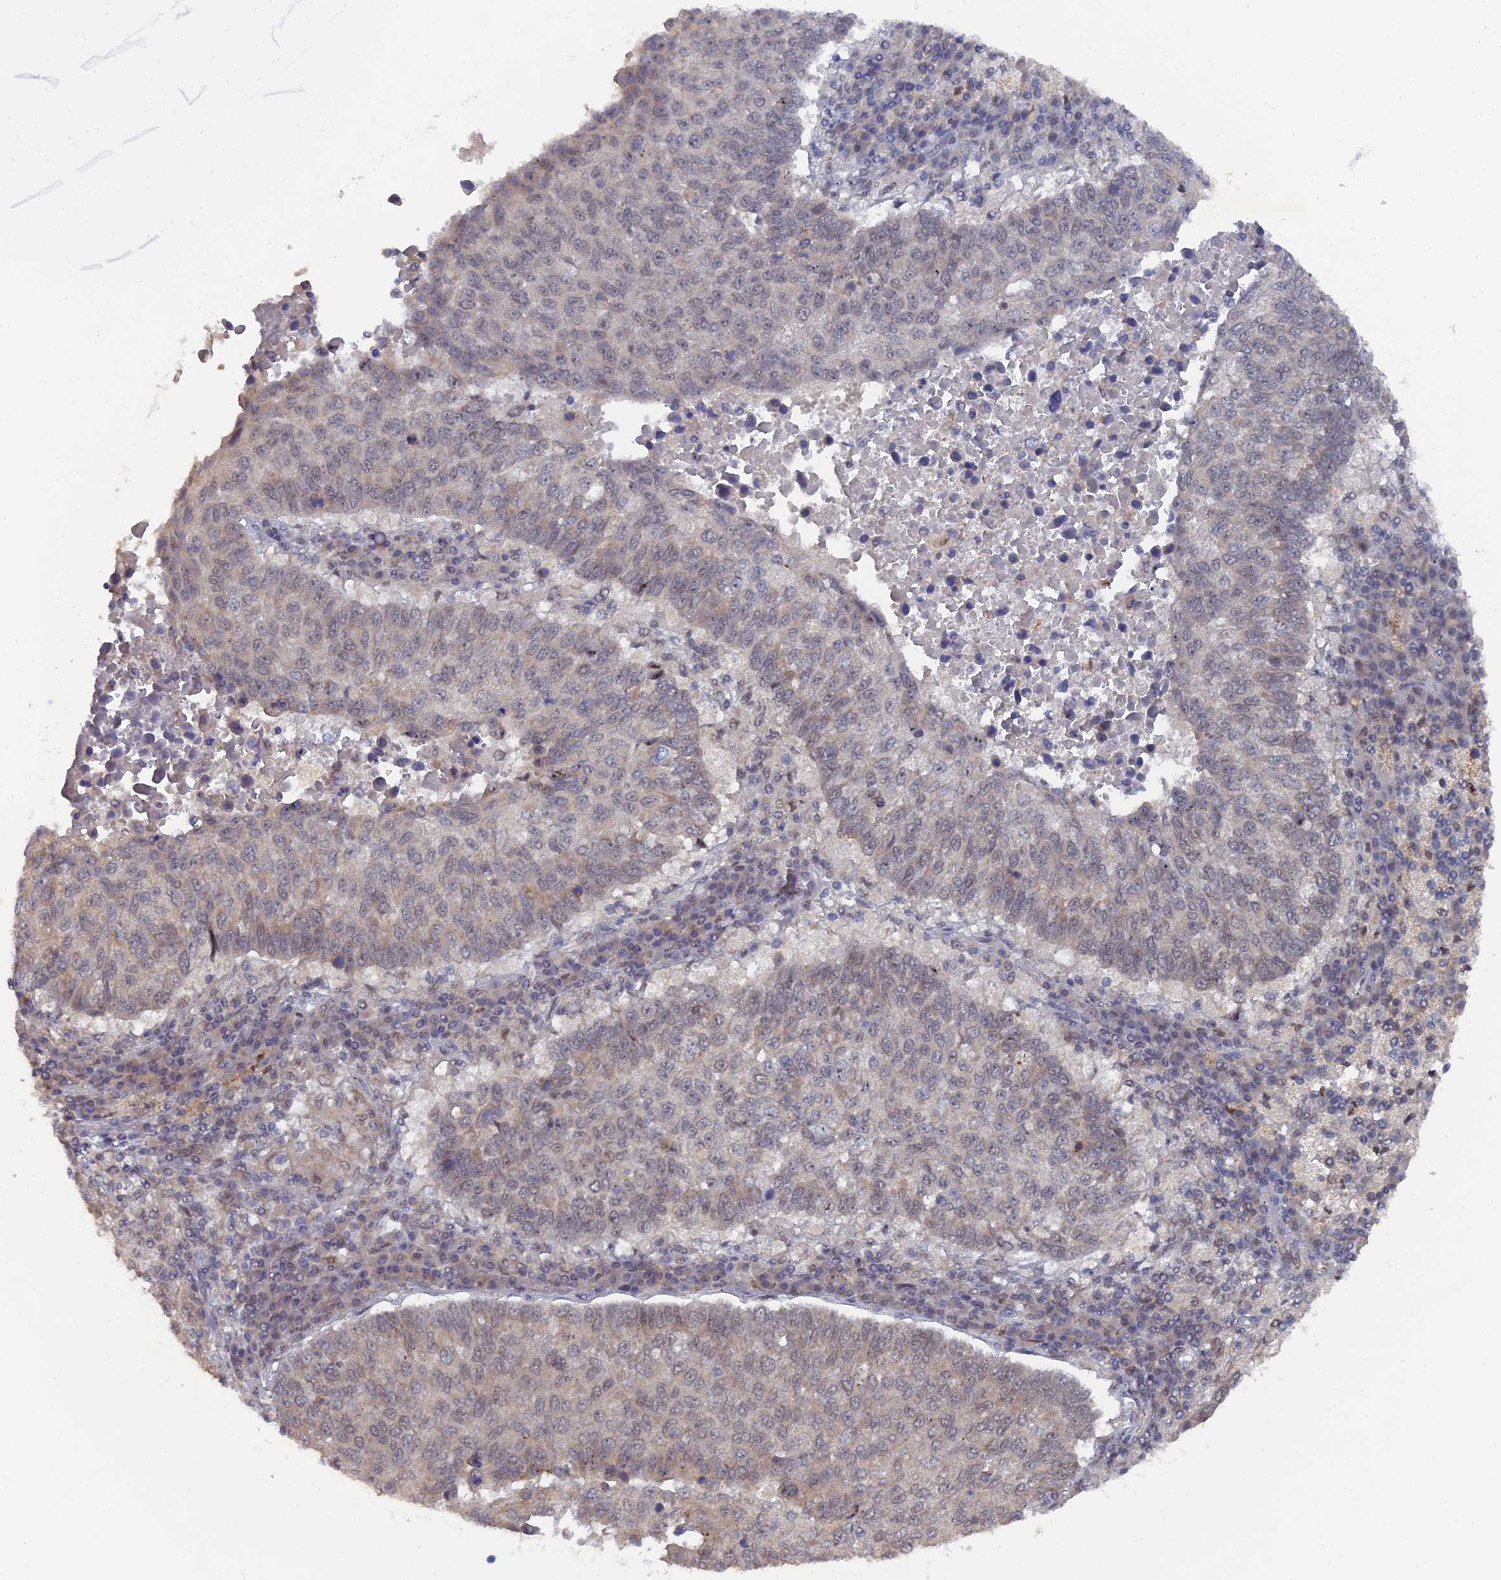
{"staining": {"intensity": "negative", "quantity": "none", "location": "none"}, "tissue": "lung cancer", "cell_type": "Tumor cells", "image_type": "cancer", "snomed": [{"axis": "morphology", "description": "Squamous cell carcinoma, NOS"}, {"axis": "topography", "description": "Lung"}], "caption": "The IHC histopathology image has no significant expression in tumor cells of lung cancer tissue.", "gene": "MIGA2", "patient": {"sex": "male", "age": 73}}